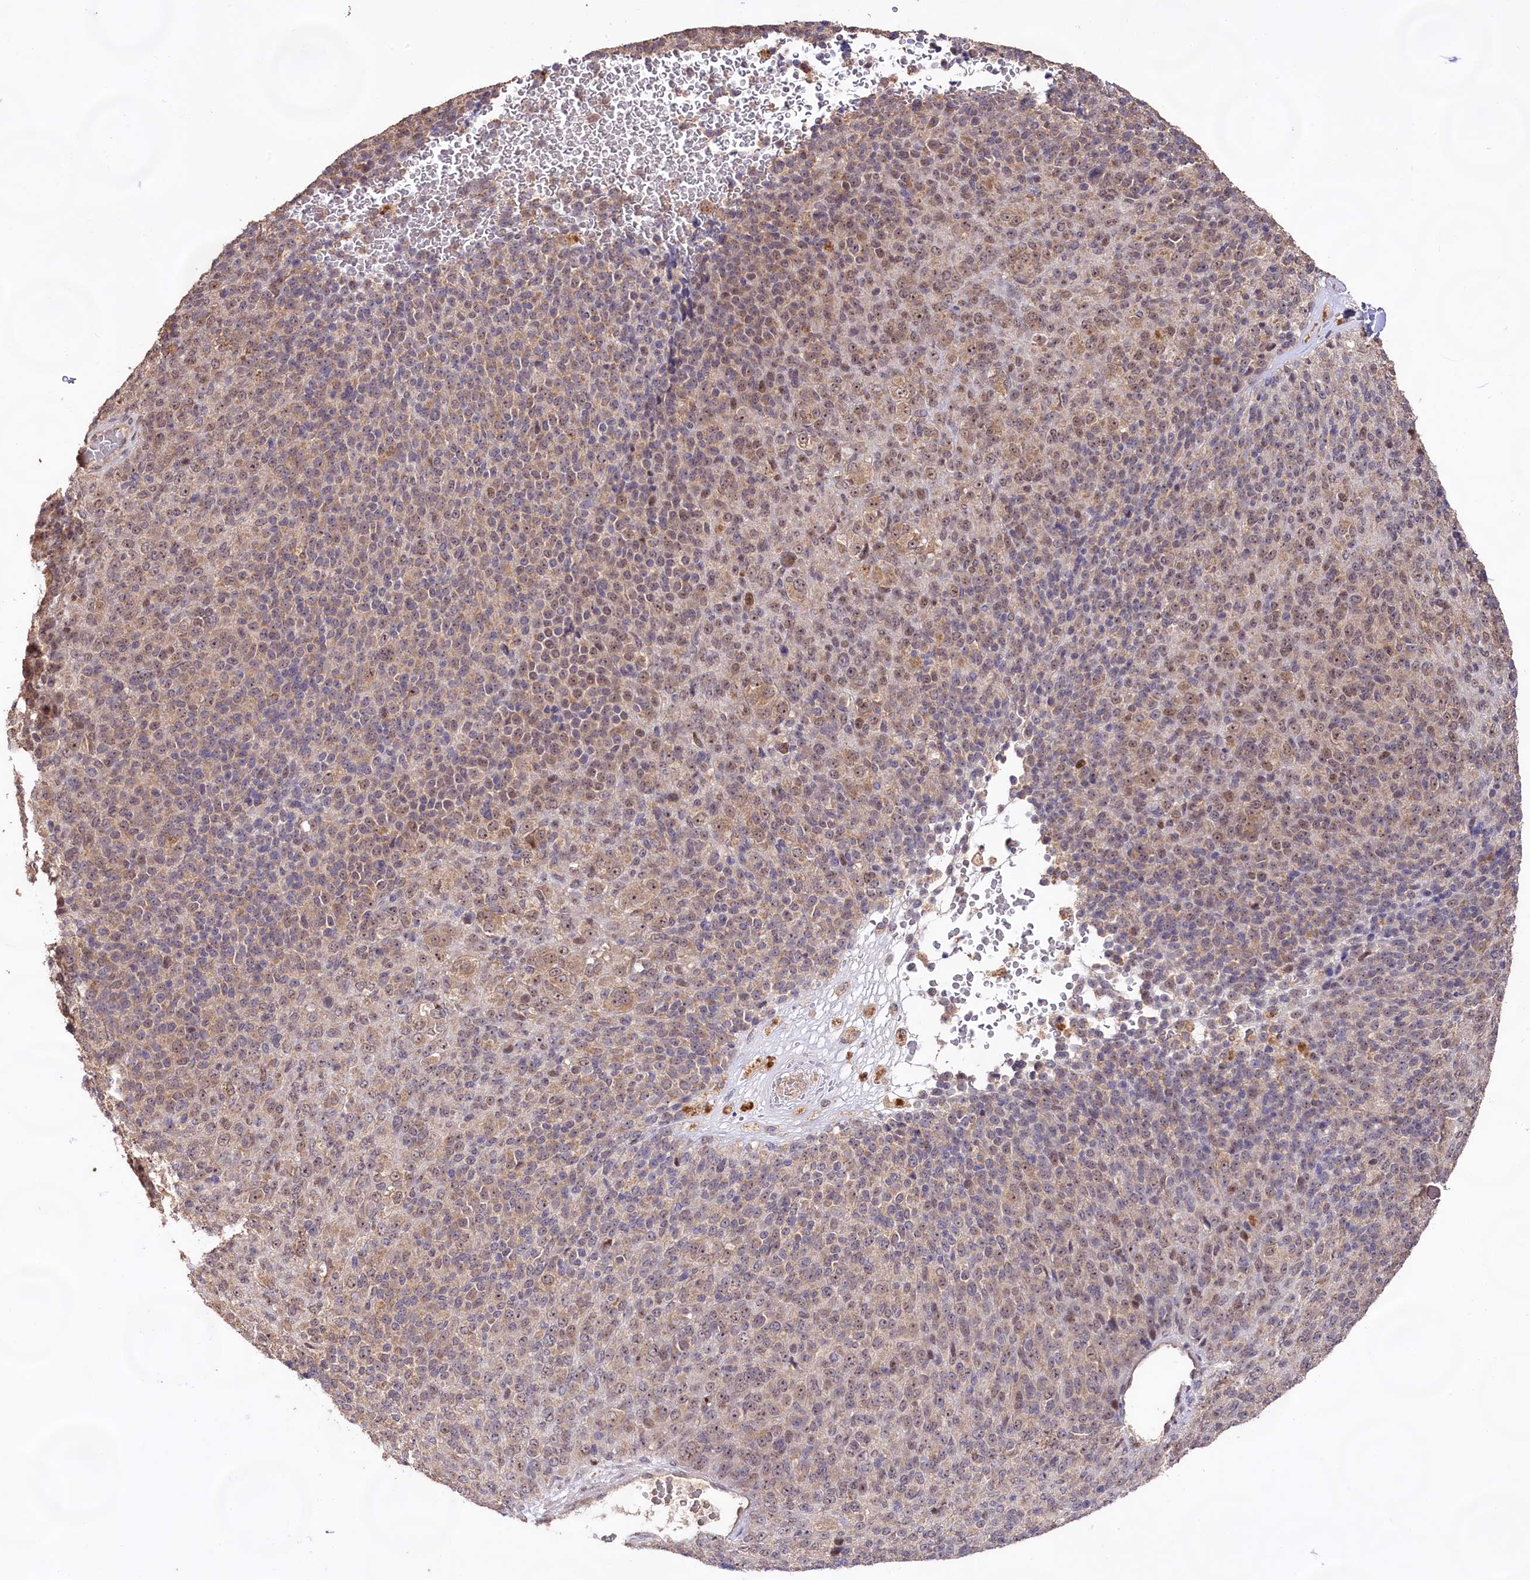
{"staining": {"intensity": "weak", "quantity": ">75%", "location": "cytoplasmic/membranous,nuclear"}, "tissue": "melanoma", "cell_type": "Tumor cells", "image_type": "cancer", "snomed": [{"axis": "morphology", "description": "Malignant melanoma, Metastatic site"}, {"axis": "topography", "description": "Brain"}], "caption": "Immunohistochemical staining of human melanoma shows weak cytoplasmic/membranous and nuclear protein expression in approximately >75% of tumor cells.", "gene": "RRP8", "patient": {"sex": "female", "age": 56}}